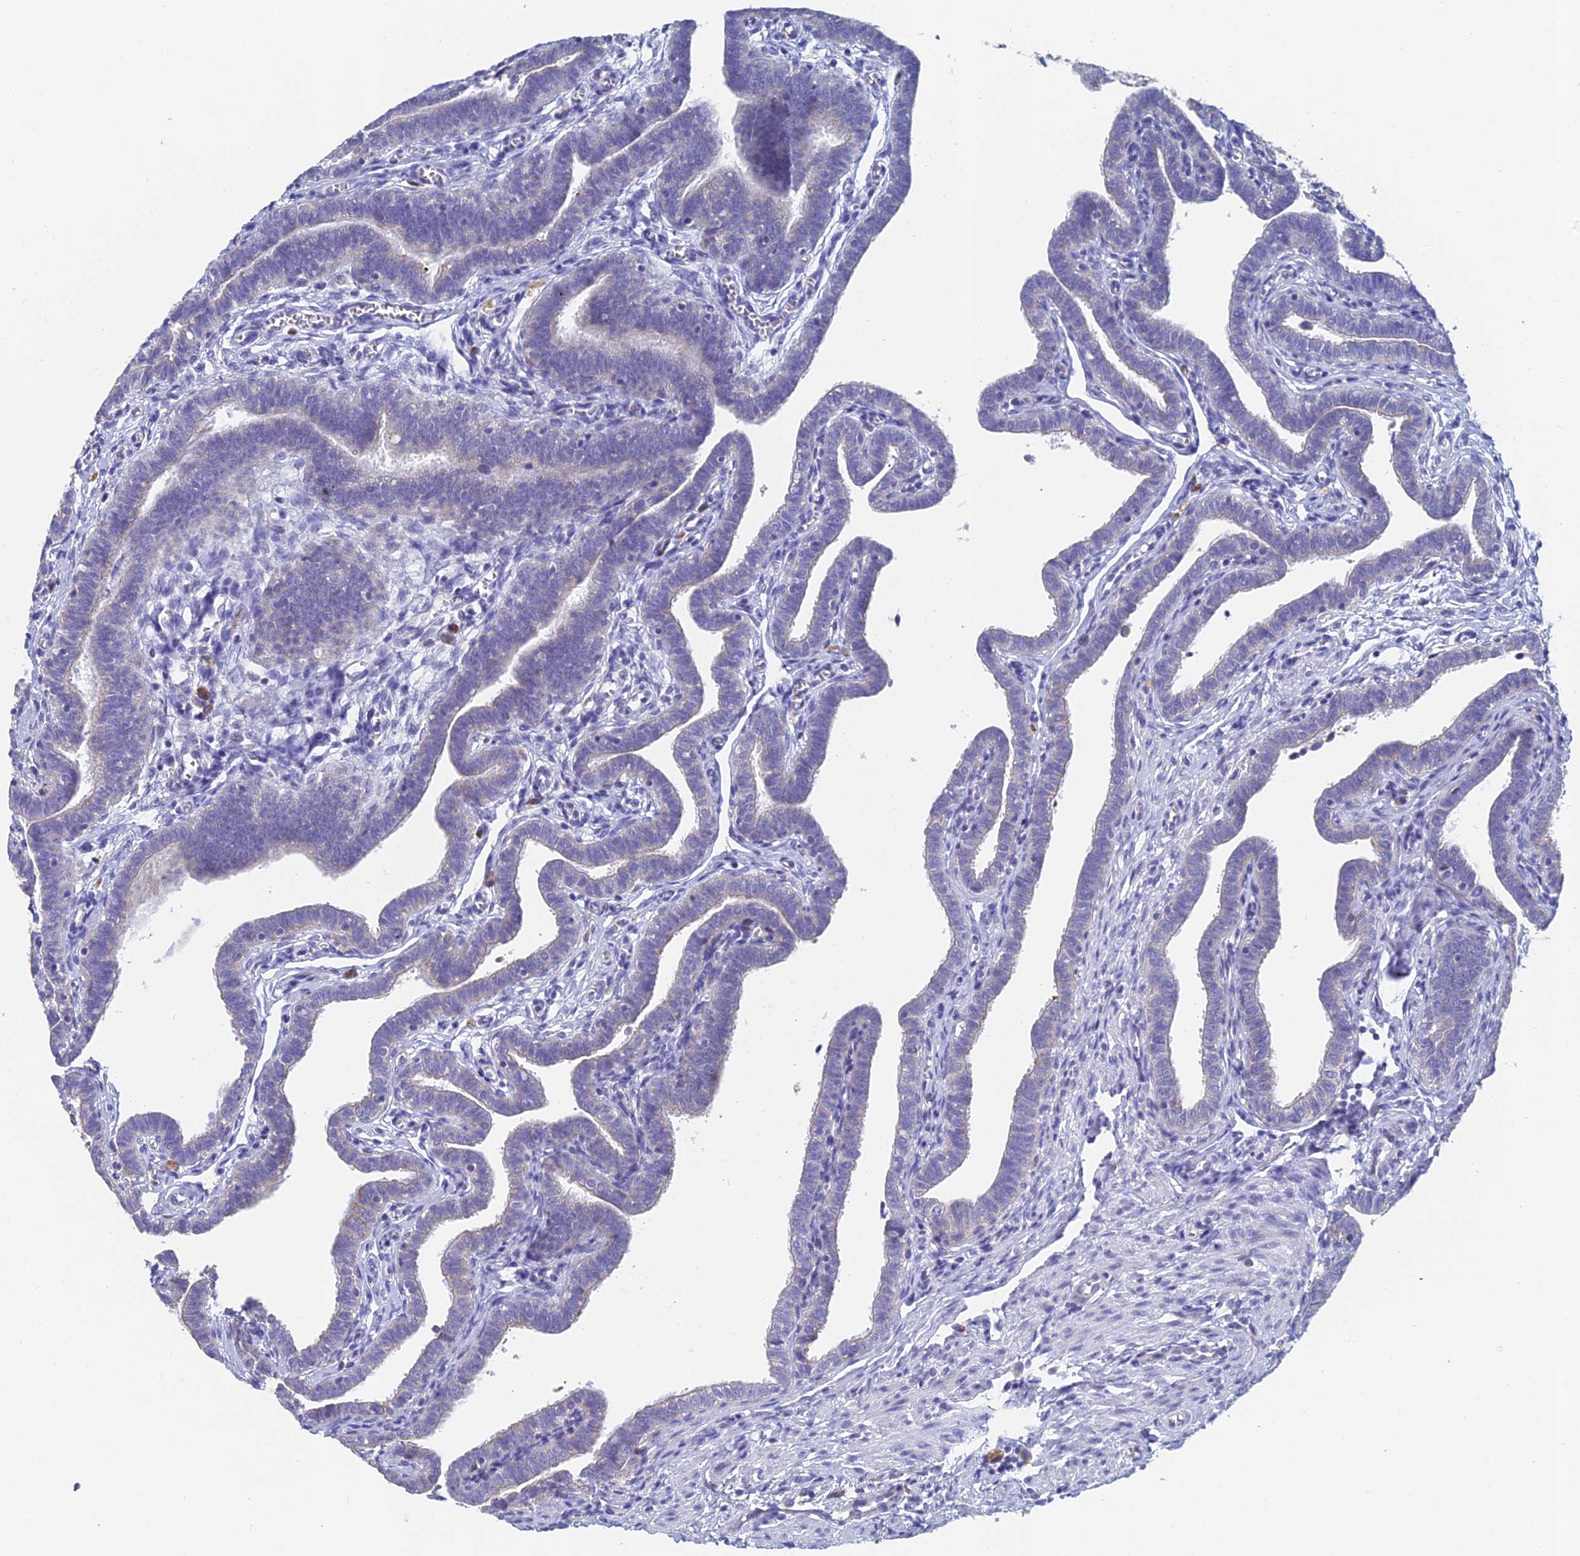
{"staining": {"intensity": "strong", "quantity": "25%-75%", "location": "cytoplasmic/membranous"}, "tissue": "fallopian tube", "cell_type": "Glandular cells", "image_type": "normal", "snomed": [{"axis": "morphology", "description": "Normal tissue, NOS"}, {"axis": "topography", "description": "Fallopian tube"}], "caption": "Protein expression by immunohistochemistry demonstrates strong cytoplasmic/membranous staining in approximately 25%-75% of glandular cells in benign fallopian tube. Immunohistochemistry (ihc) stains the protein in brown and the nuclei are stained blue.", "gene": "CRACR2B", "patient": {"sex": "female", "age": 36}}